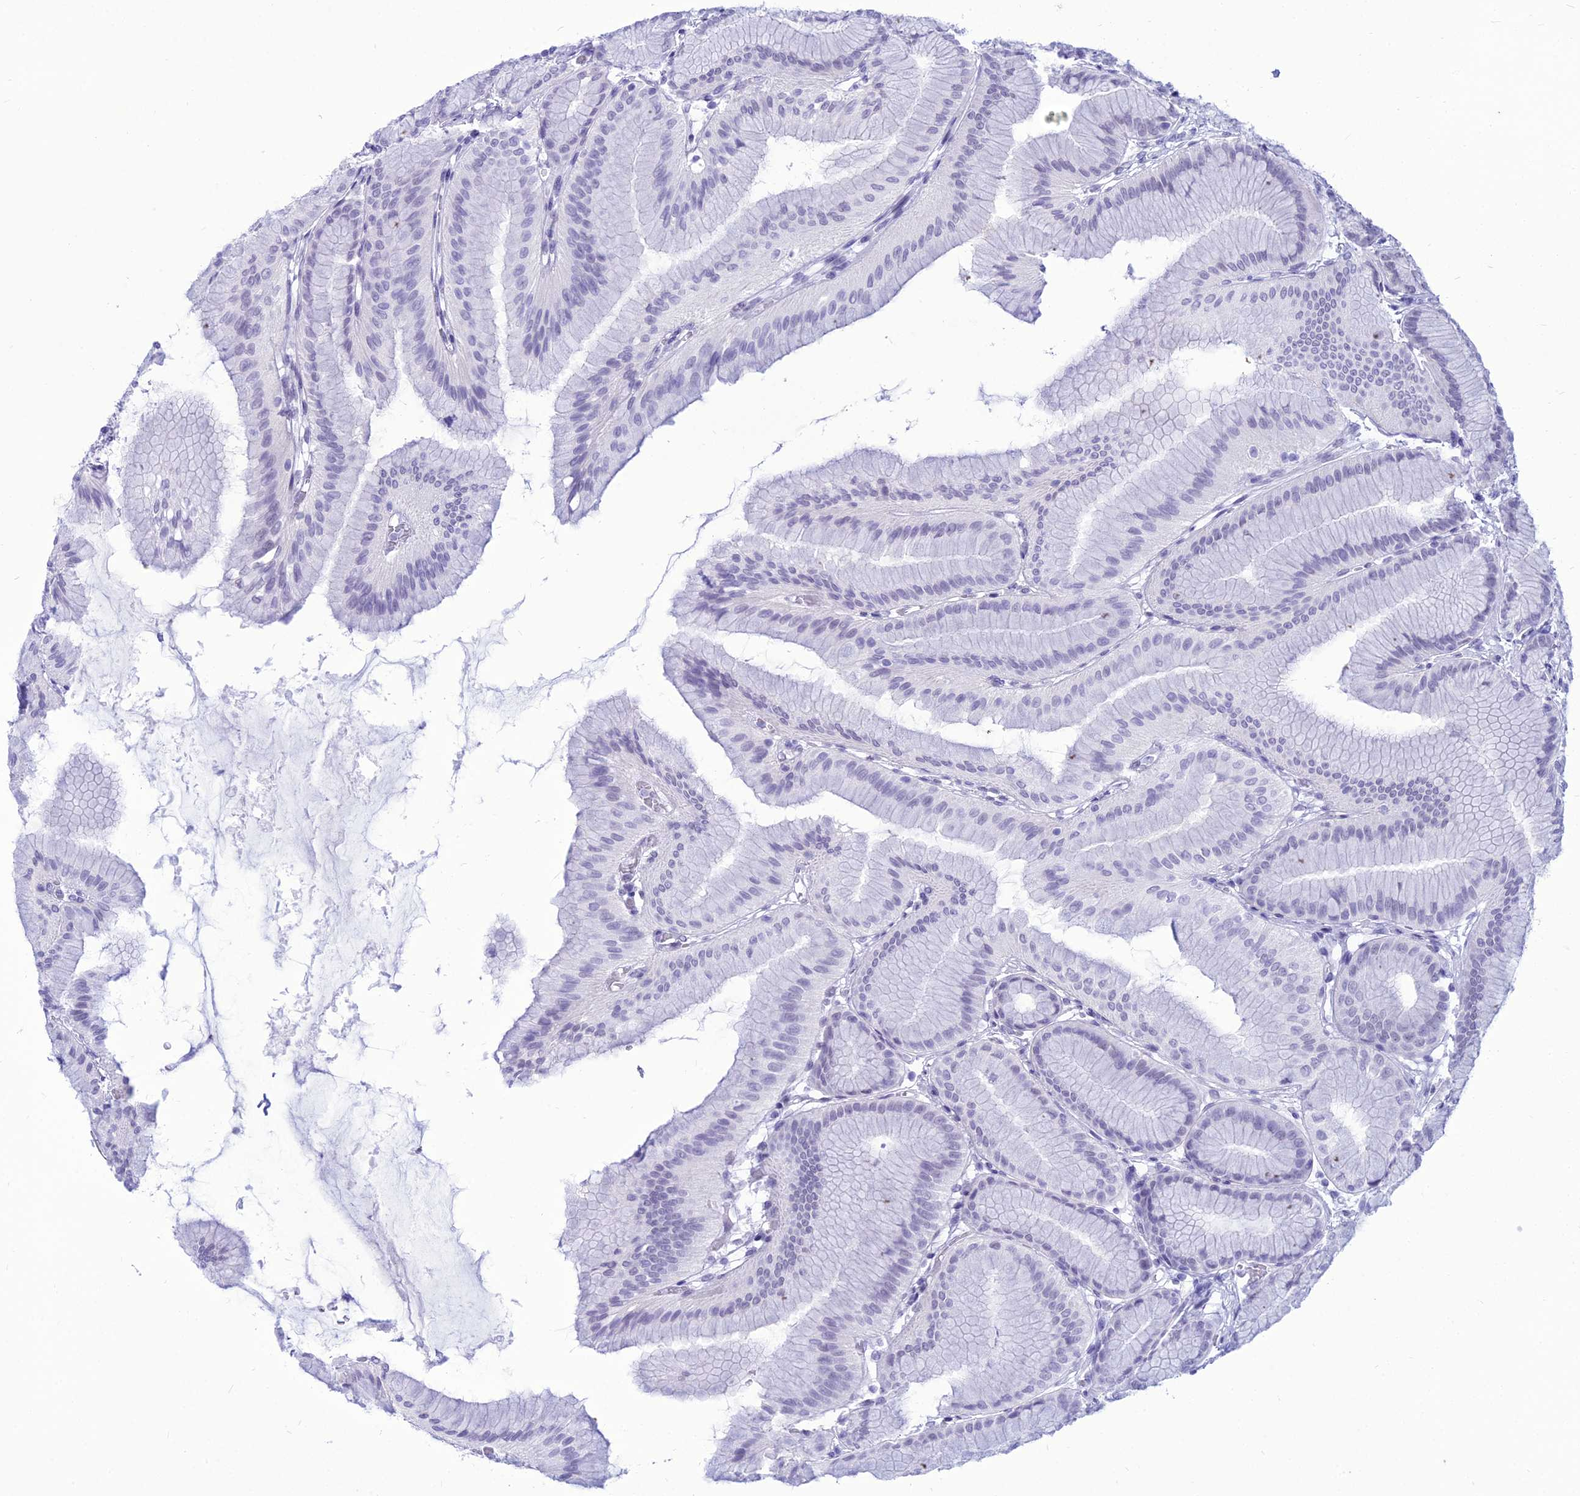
{"staining": {"intensity": "weak", "quantity": "<25%", "location": "nuclear"}, "tissue": "stomach", "cell_type": "Glandular cells", "image_type": "normal", "snomed": [{"axis": "morphology", "description": "Normal tissue, NOS"}, {"axis": "morphology", "description": "Adenocarcinoma, NOS"}, {"axis": "morphology", "description": "Adenocarcinoma, High grade"}, {"axis": "topography", "description": "Stomach, upper"}, {"axis": "topography", "description": "Stomach"}], "caption": "This is a micrograph of immunohistochemistry (IHC) staining of unremarkable stomach, which shows no positivity in glandular cells. The staining was performed using DAB to visualize the protein expression in brown, while the nuclei were stained in blue with hematoxylin (Magnification: 20x).", "gene": "DHX40", "patient": {"sex": "female", "age": 65}}